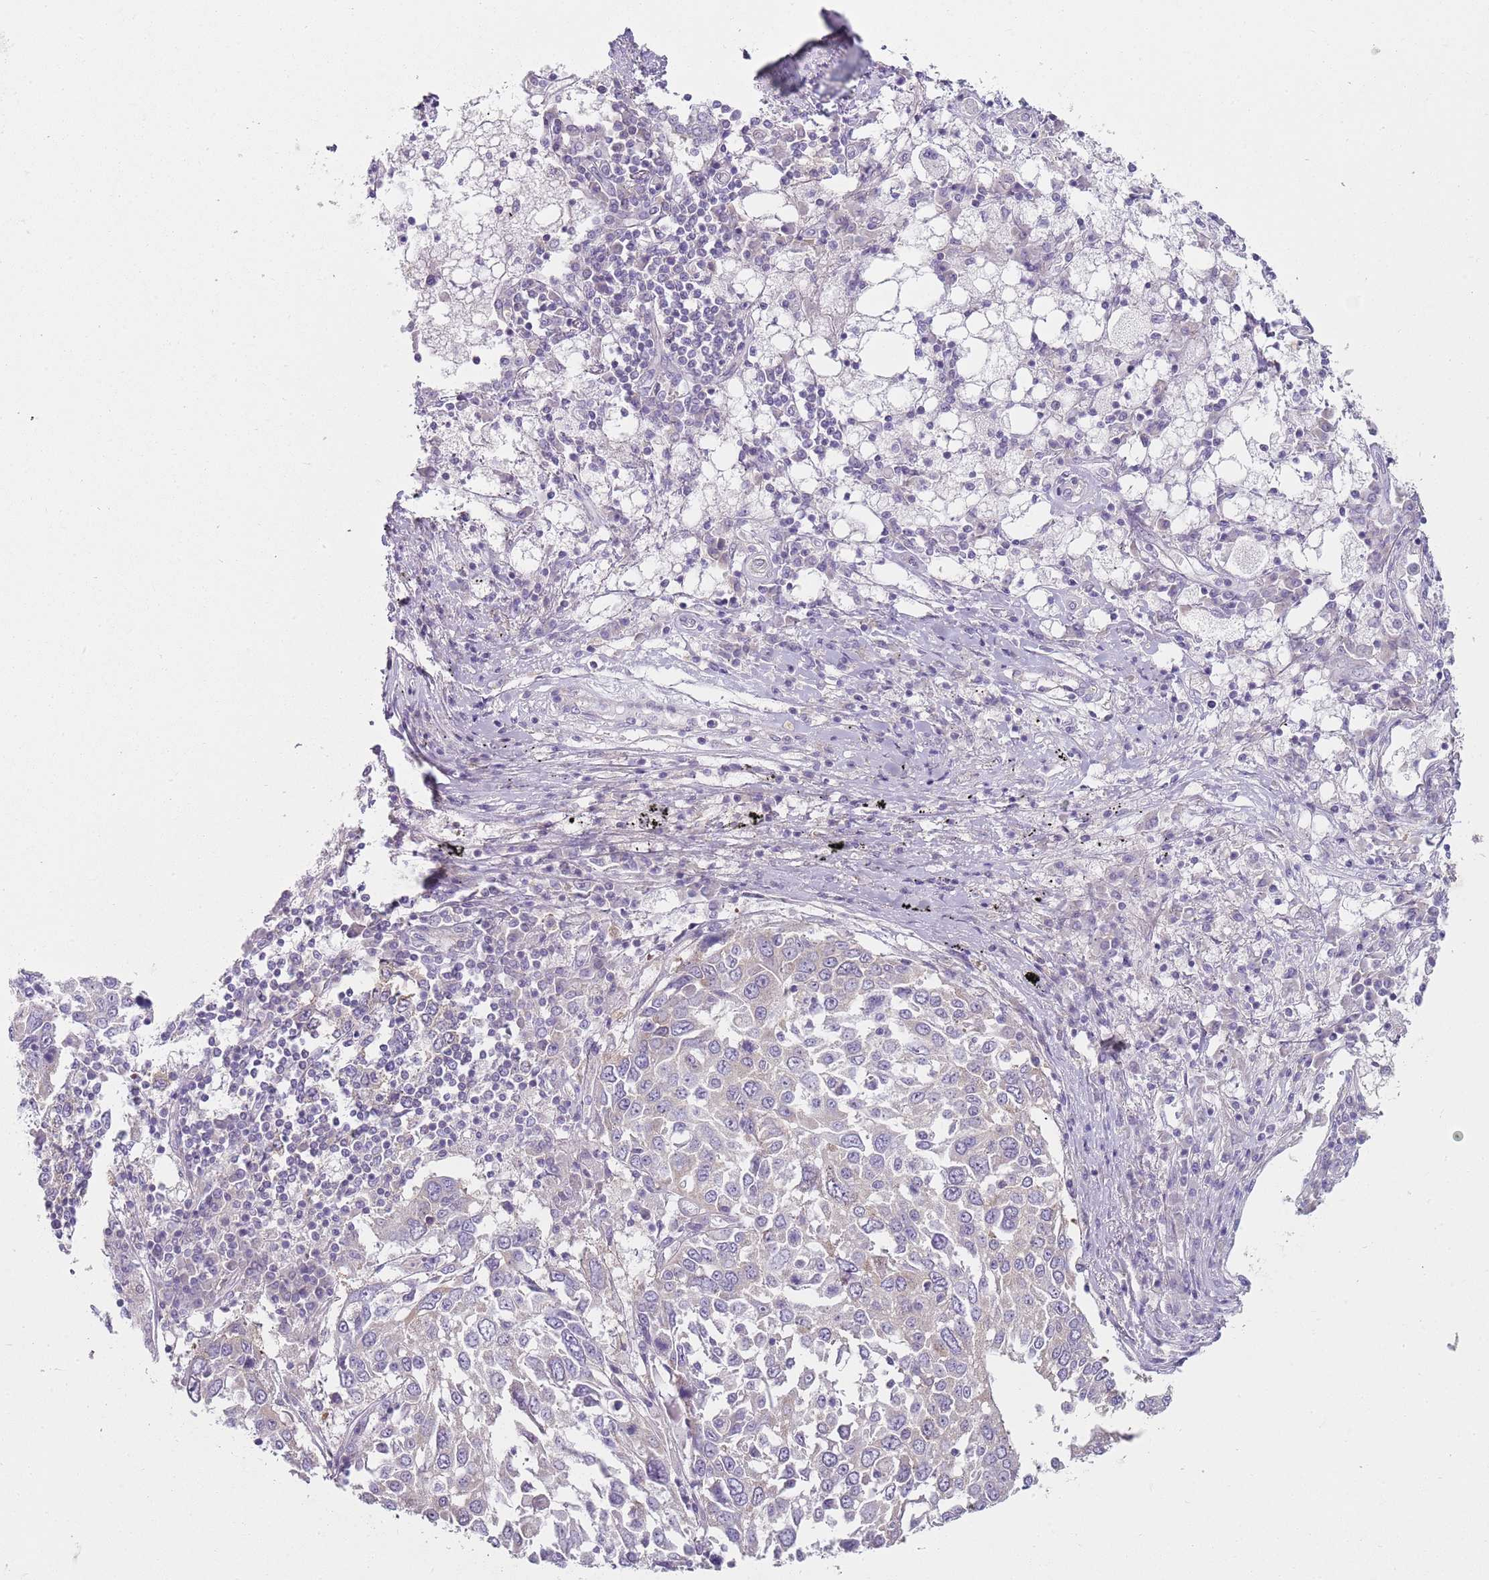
{"staining": {"intensity": "negative", "quantity": "none", "location": "none"}, "tissue": "lung cancer", "cell_type": "Tumor cells", "image_type": "cancer", "snomed": [{"axis": "morphology", "description": "Squamous cell carcinoma, NOS"}, {"axis": "topography", "description": "Lung"}], "caption": "An image of human lung cancer (squamous cell carcinoma) is negative for staining in tumor cells. (DAB immunohistochemistry visualized using brightfield microscopy, high magnification).", "gene": "SLC26A6", "patient": {"sex": "male", "age": 65}}